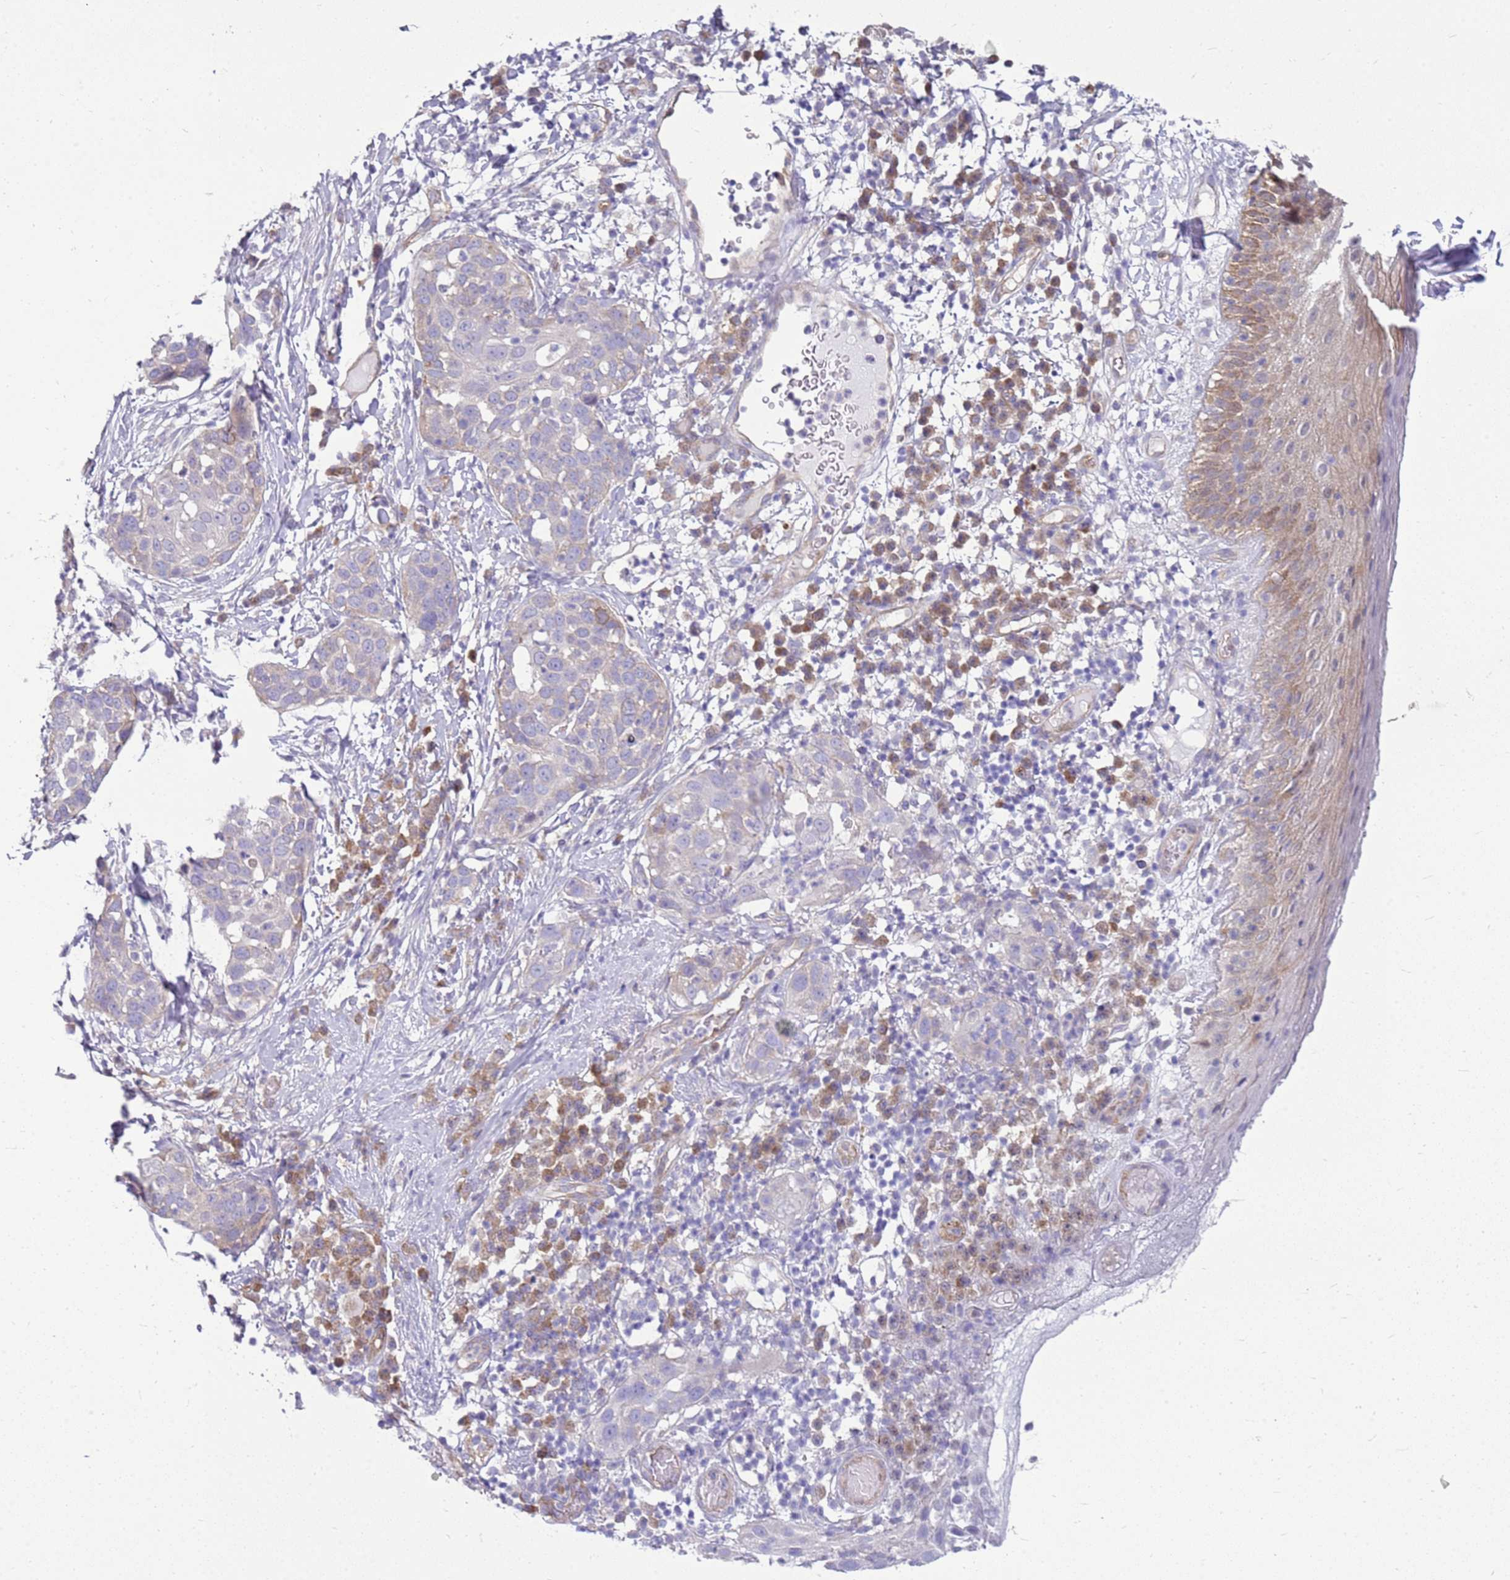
{"staining": {"intensity": "negative", "quantity": "none", "location": "none"}, "tissue": "skin cancer", "cell_type": "Tumor cells", "image_type": "cancer", "snomed": [{"axis": "morphology", "description": "Squamous cell carcinoma, NOS"}, {"axis": "topography", "description": "Skin"}], "caption": "Squamous cell carcinoma (skin) stained for a protein using immunohistochemistry displays no positivity tumor cells.", "gene": "YWHAE", "patient": {"sex": "female", "age": 44}}